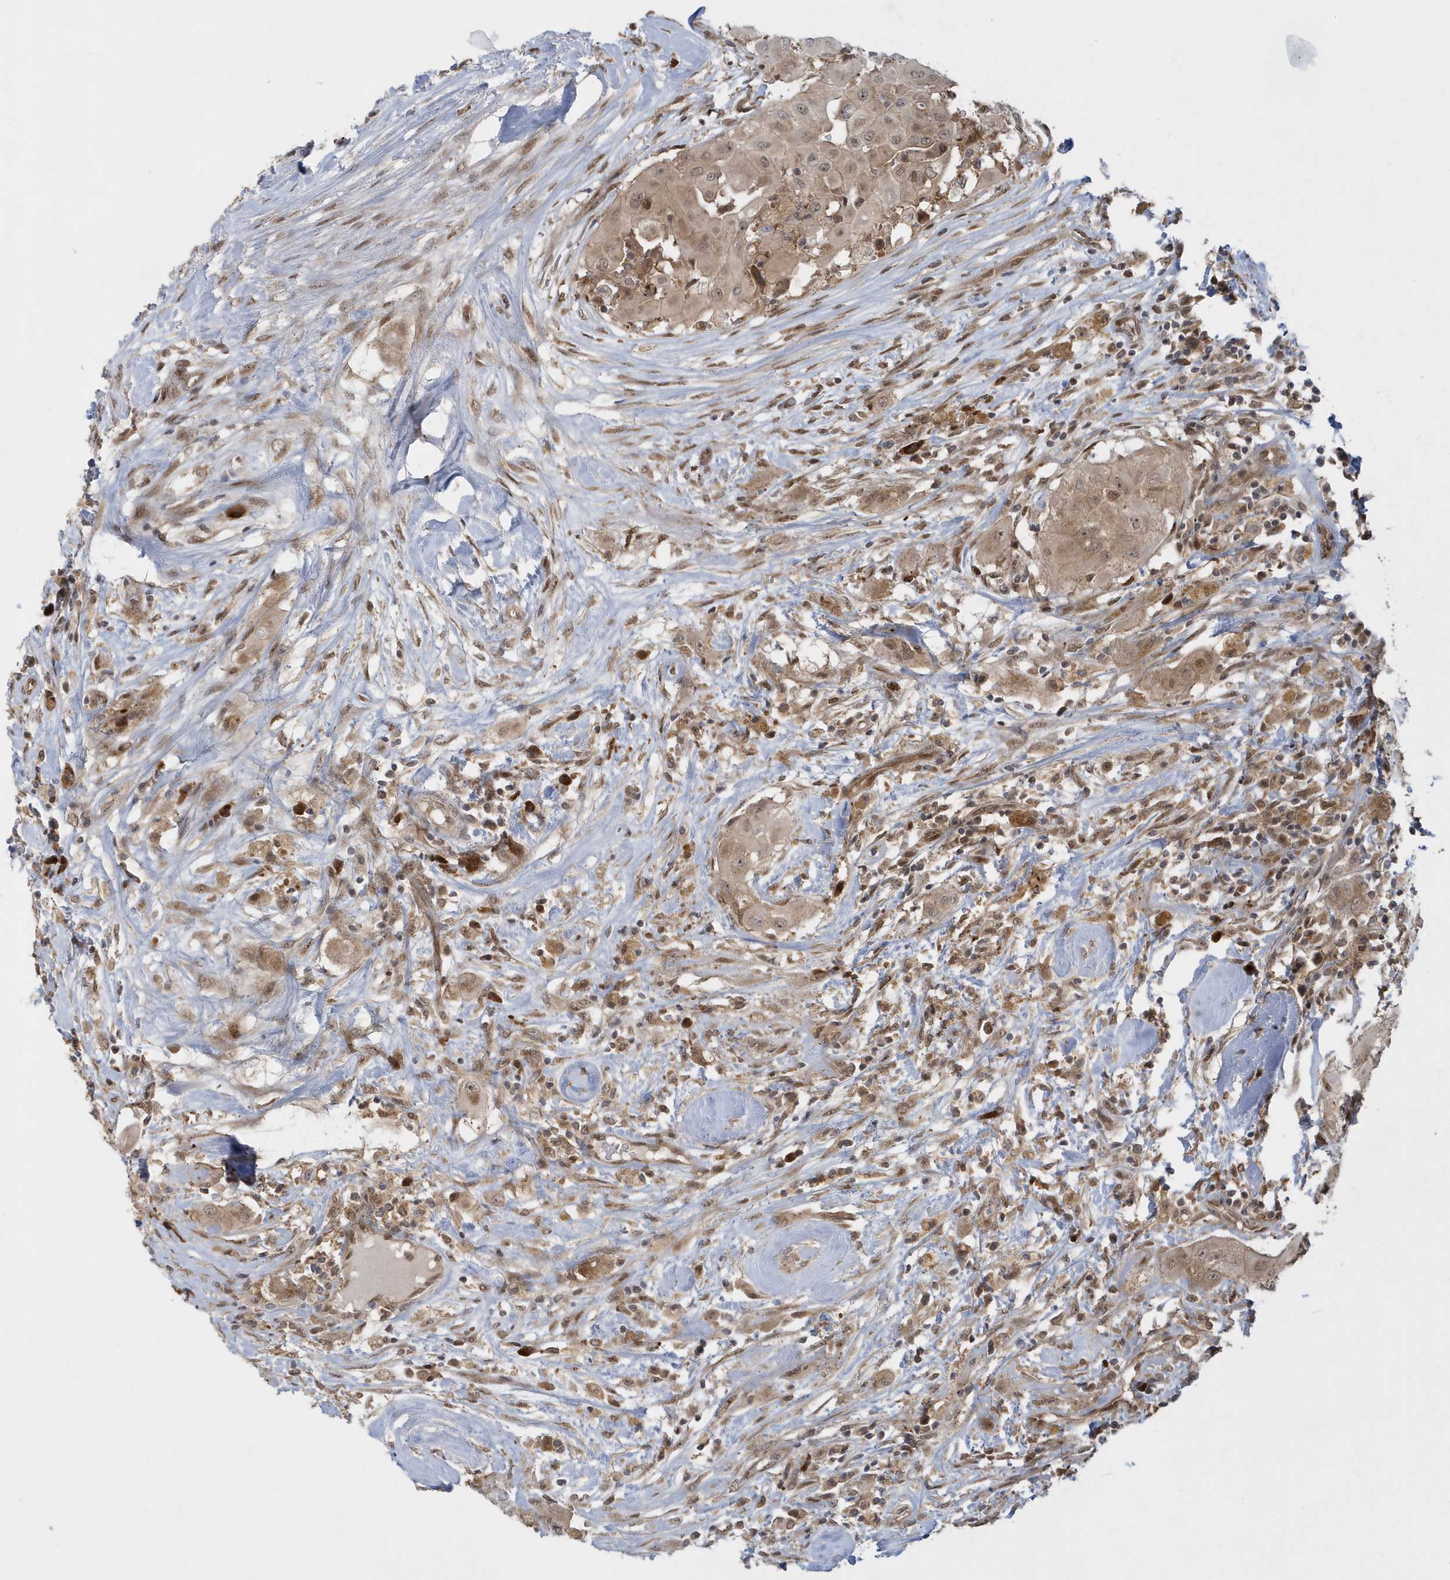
{"staining": {"intensity": "weak", "quantity": ">75%", "location": "cytoplasmic/membranous,nuclear"}, "tissue": "thyroid cancer", "cell_type": "Tumor cells", "image_type": "cancer", "snomed": [{"axis": "morphology", "description": "Papillary adenocarcinoma, NOS"}, {"axis": "topography", "description": "Thyroid gland"}], "caption": "Immunohistochemical staining of human thyroid papillary adenocarcinoma demonstrates weak cytoplasmic/membranous and nuclear protein positivity in about >75% of tumor cells. The staining was performed using DAB (3,3'-diaminobenzidine) to visualize the protein expression in brown, while the nuclei were stained in blue with hematoxylin (Magnification: 20x).", "gene": "ATG4A", "patient": {"sex": "female", "age": 59}}